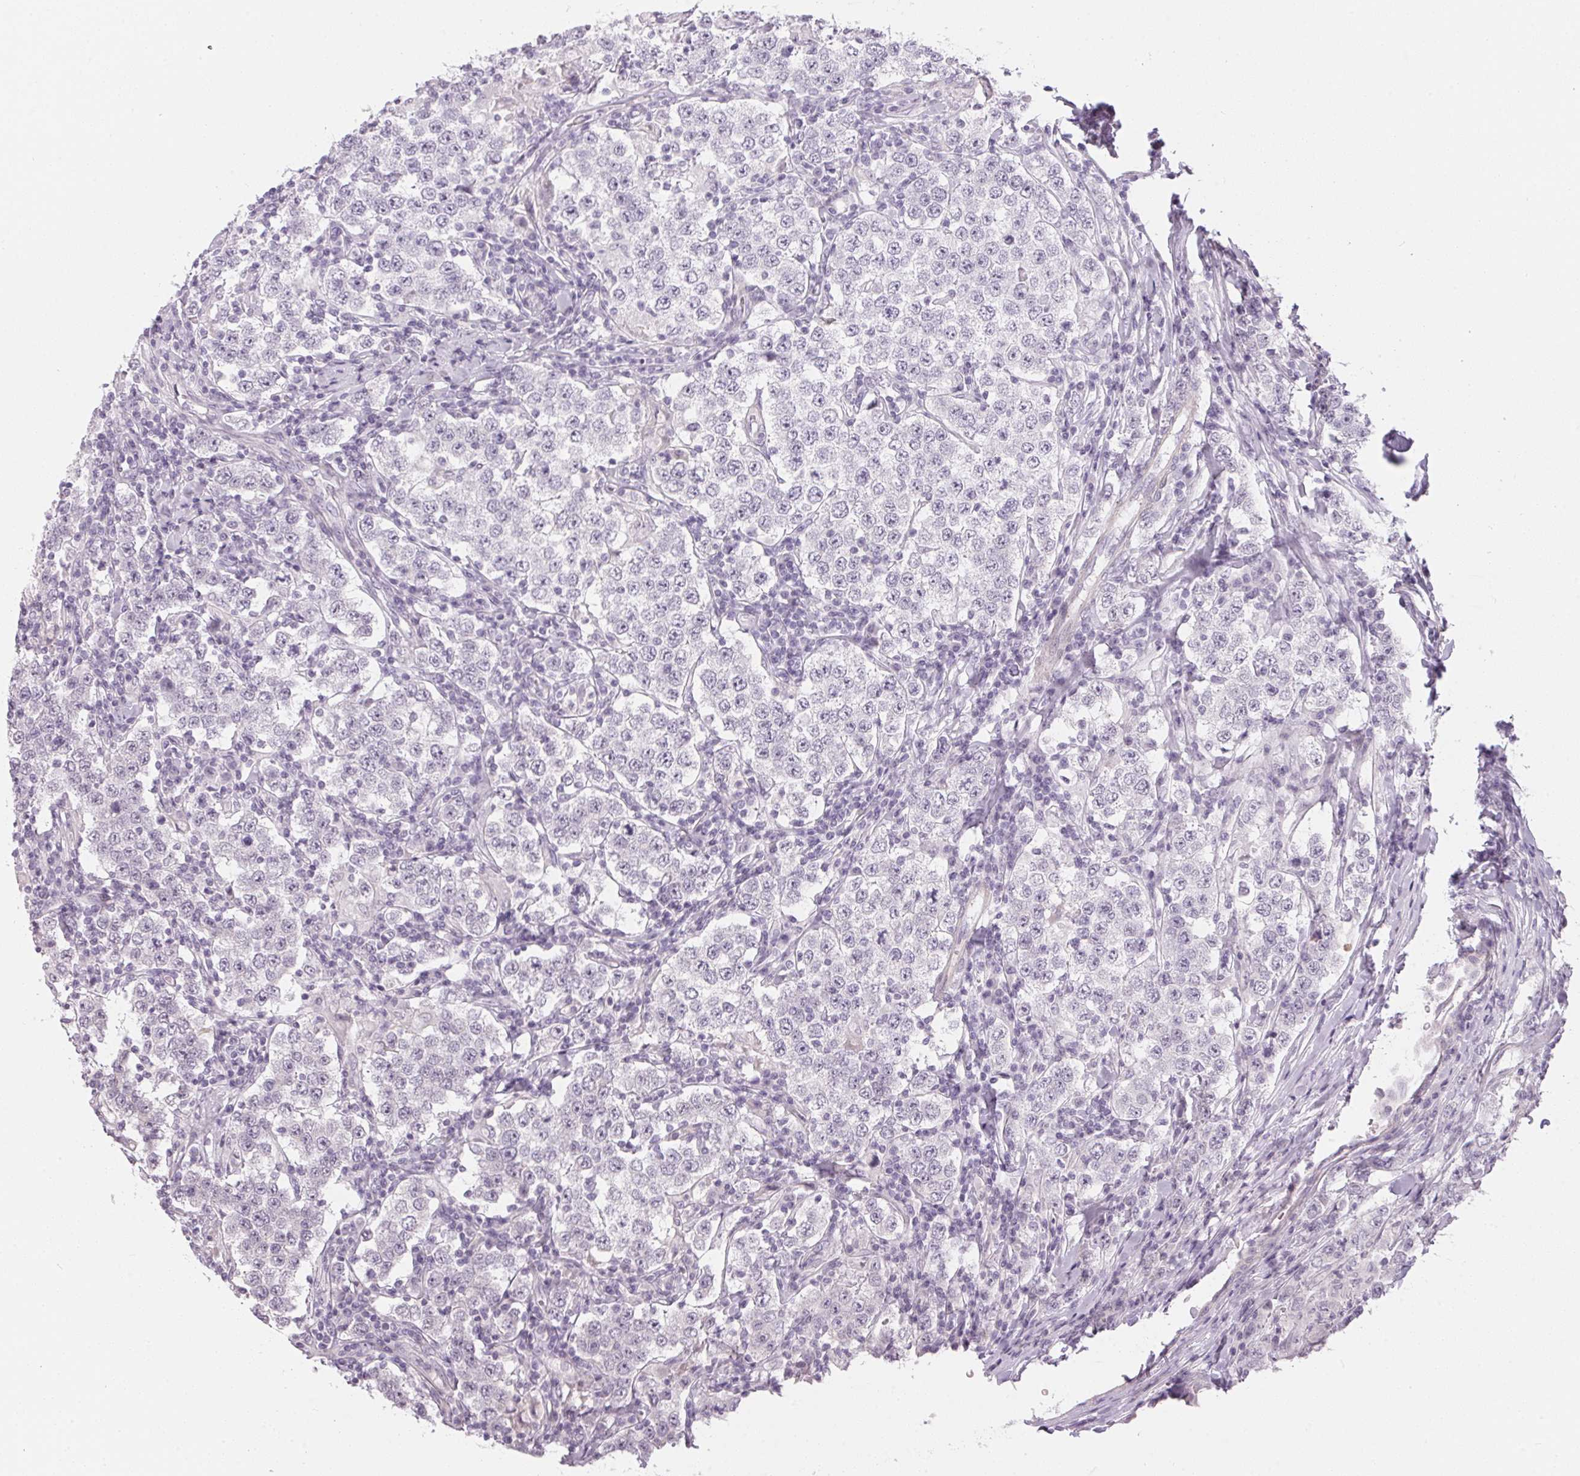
{"staining": {"intensity": "negative", "quantity": "none", "location": "none"}, "tissue": "testis cancer", "cell_type": "Tumor cells", "image_type": "cancer", "snomed": [{"axis": "morphology", "description": "Seminoma, NOS"}, {"axis": "morphology", "description": "Carcinoma, Embryonal, NOS"}, {"axis": "topography", "description": "Testis"}], "caption": "A micrograph of embryonal carcinoma (testis) stained for a protein shows no brown staining in tumor cells.", "gene": "GDAP1L1", "patient": {"sex": "male", "age": 41}}